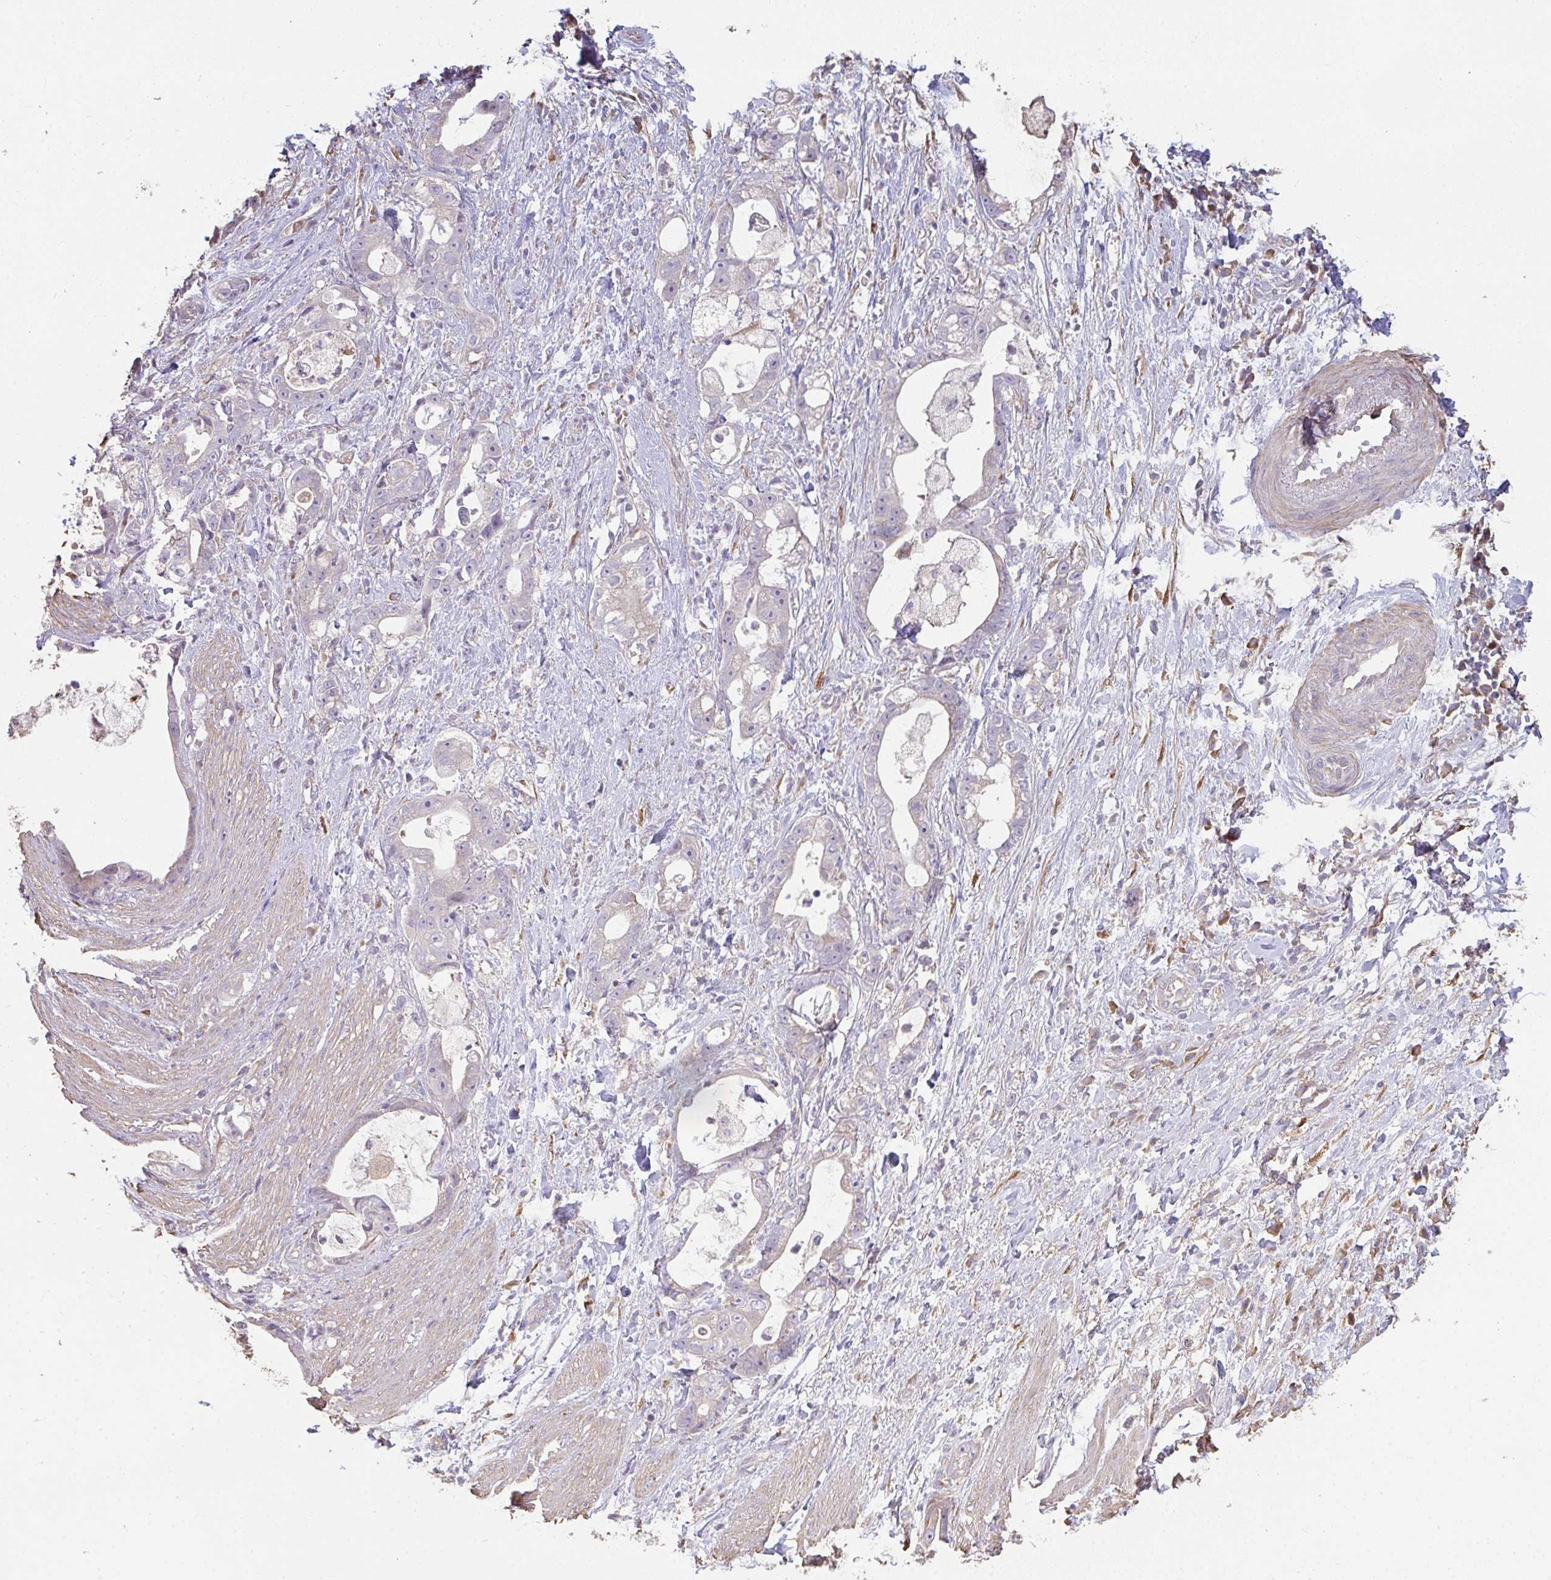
{"staining": {"intensity": "weak", "quantity": "<25%", "location": "cytoplasmic/membranous"}, "tissue": "stomach cancer", "cell_type": "Tumor cells", "image_type": "cancer", "snomed": [{"axis": "morphology", "description": "Adenocarcinoma, NOS"}, {"axis": "topography", "description": "Stomach"}], "caption": "Immunohistochemical staining of stomach cancer demonstrates no significant staining in tumor cells.", "gene": "BRINP3", "patient": {"sex": "male", "age": 55}}